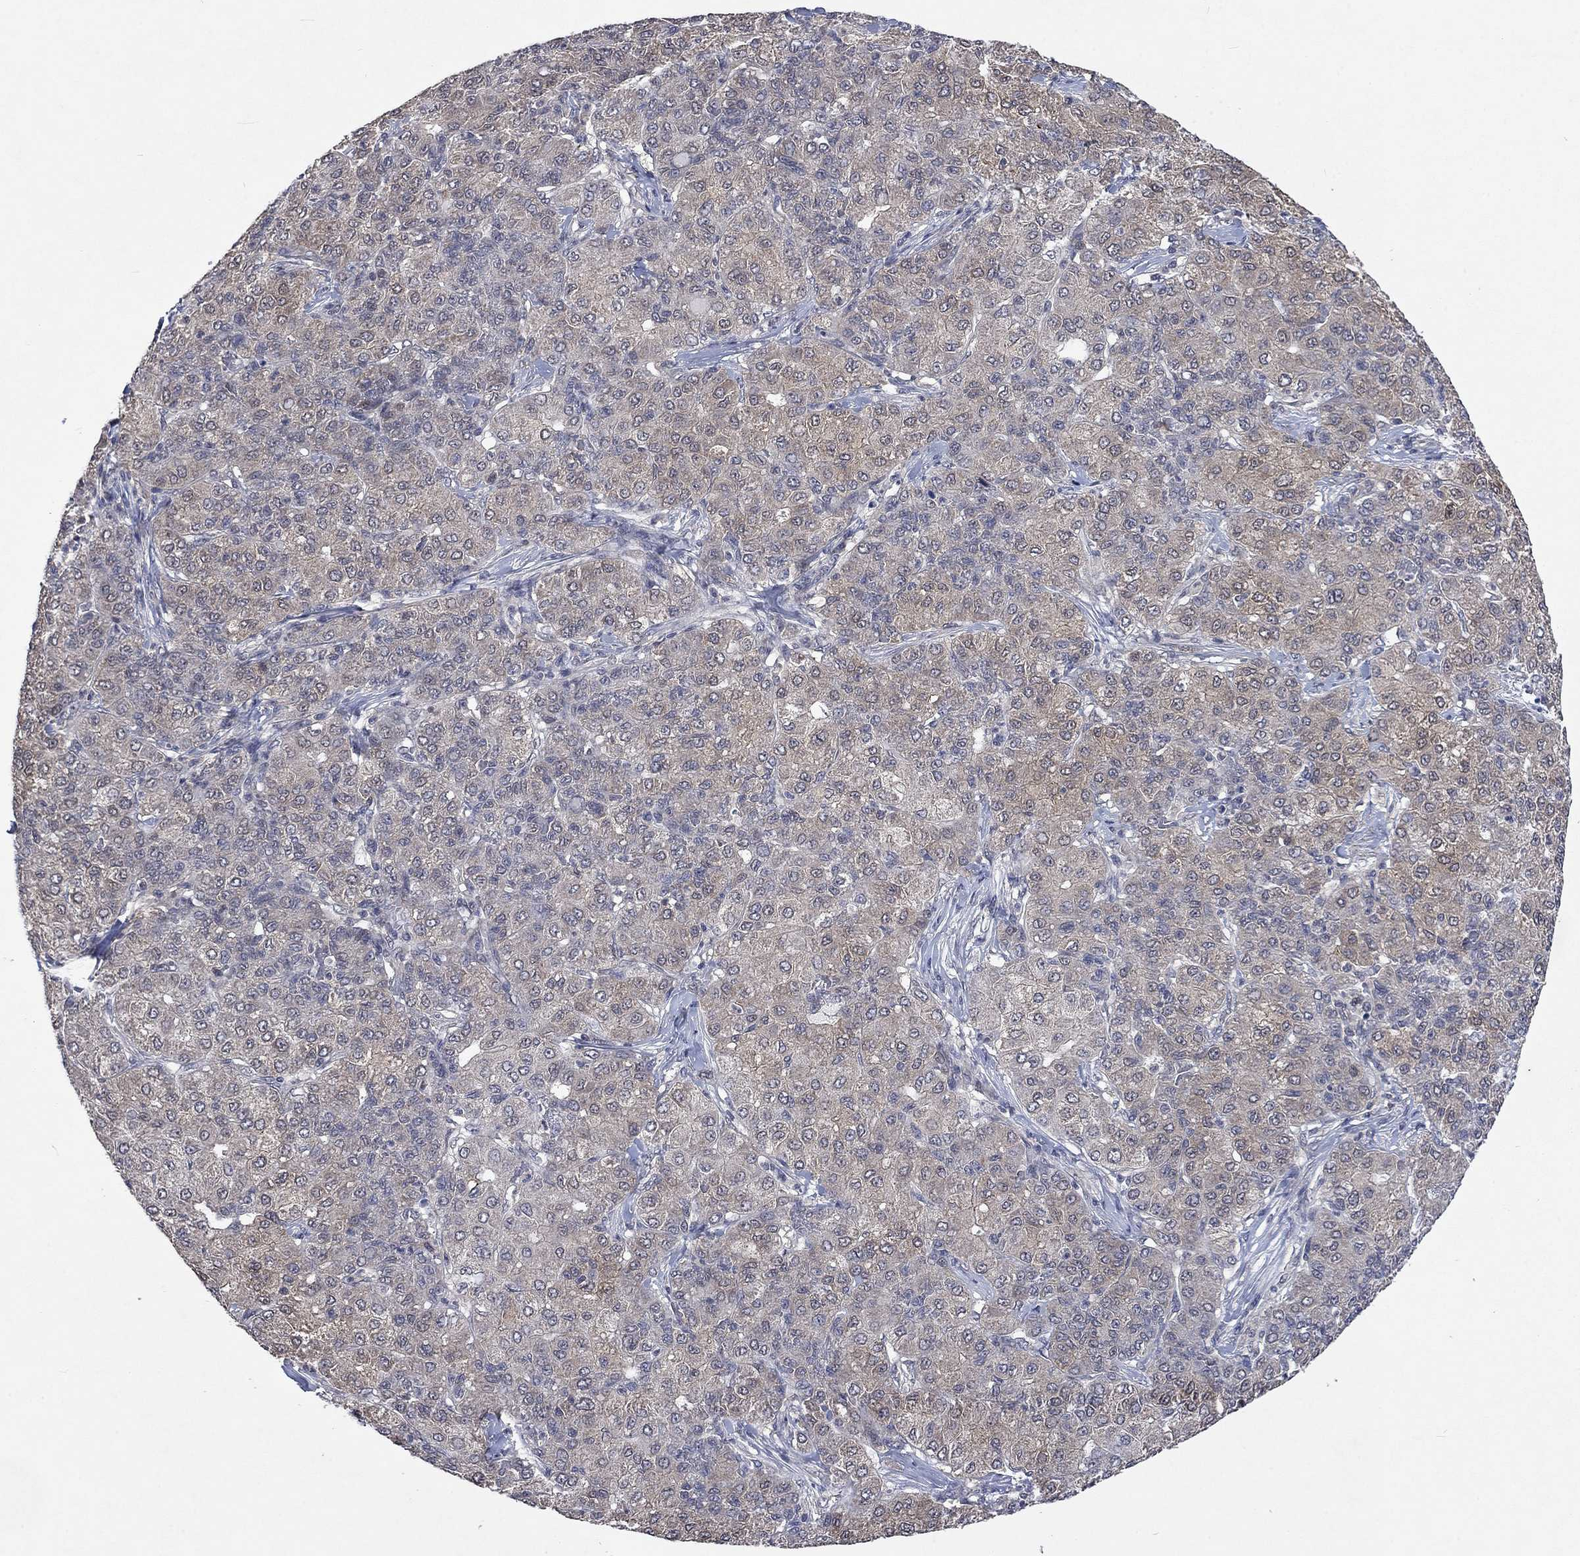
{"staining": {"intensity": "negative", "quantity": "none", "location": "none"}, "tissue": "liver cancer", "cell_type": "Tumor cells", "image_type": "cancer", "snomed": [{"axis": "morphology", "description": "Carcinoma, Hepatocellular, NOS"}, {"axis": "topography", "description": "Liver"}], "caption": "There is no significant positivity in tumor cells of liver hepatocellular carcinoma. Brightfield microscopy of immunohistochemistry stained with DAB (3,3'-diaminobenzidine) (brown) and hematoxylin (blue), captured at high magnification.", "gene": "PPP1R9A", "patient": {"sex": "male", "age": 65}}